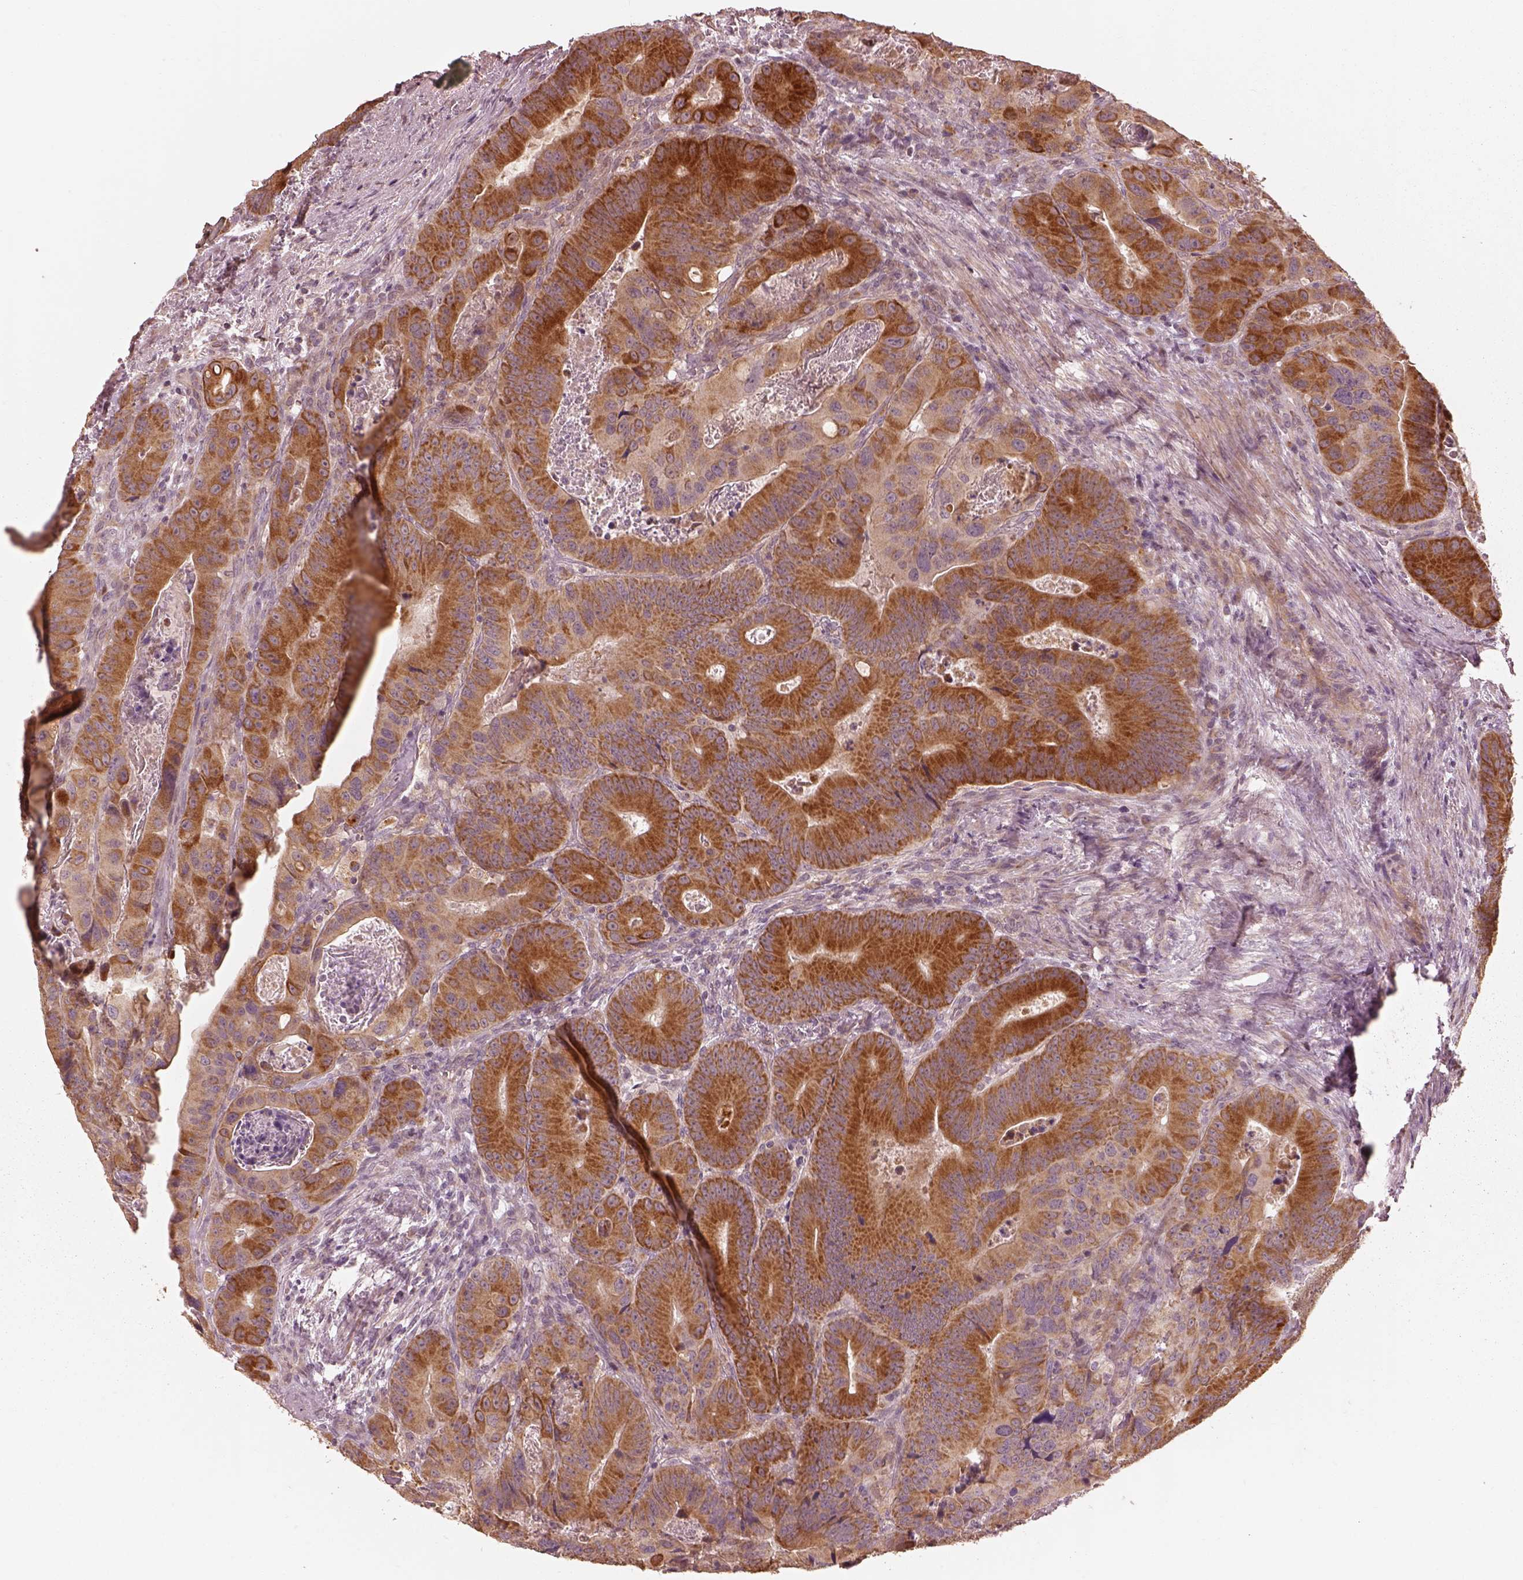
{"staining": {"intensity": "moderate", "quantity": "25%-75%", "location": "cytoplasmic/membranous"}, "tissue": "colorectal cancer", "cell_type": "Tumor cells", "image_type": "cancer", "snomed": [{"axis": "morphology", "description": "Adenocarcinoma, NOS"}, {"axis": "topography", "description": "Rectum"}], "caption": "A high-resolution photomicrograph shows IHC staining of colorectal cancer, which shows moderate cytoplasmic/membranous expression in approximately 25%-75% of tumor cells.", "gene": "SLC25A46", "patient": {"sex": "male", "age": 64}}